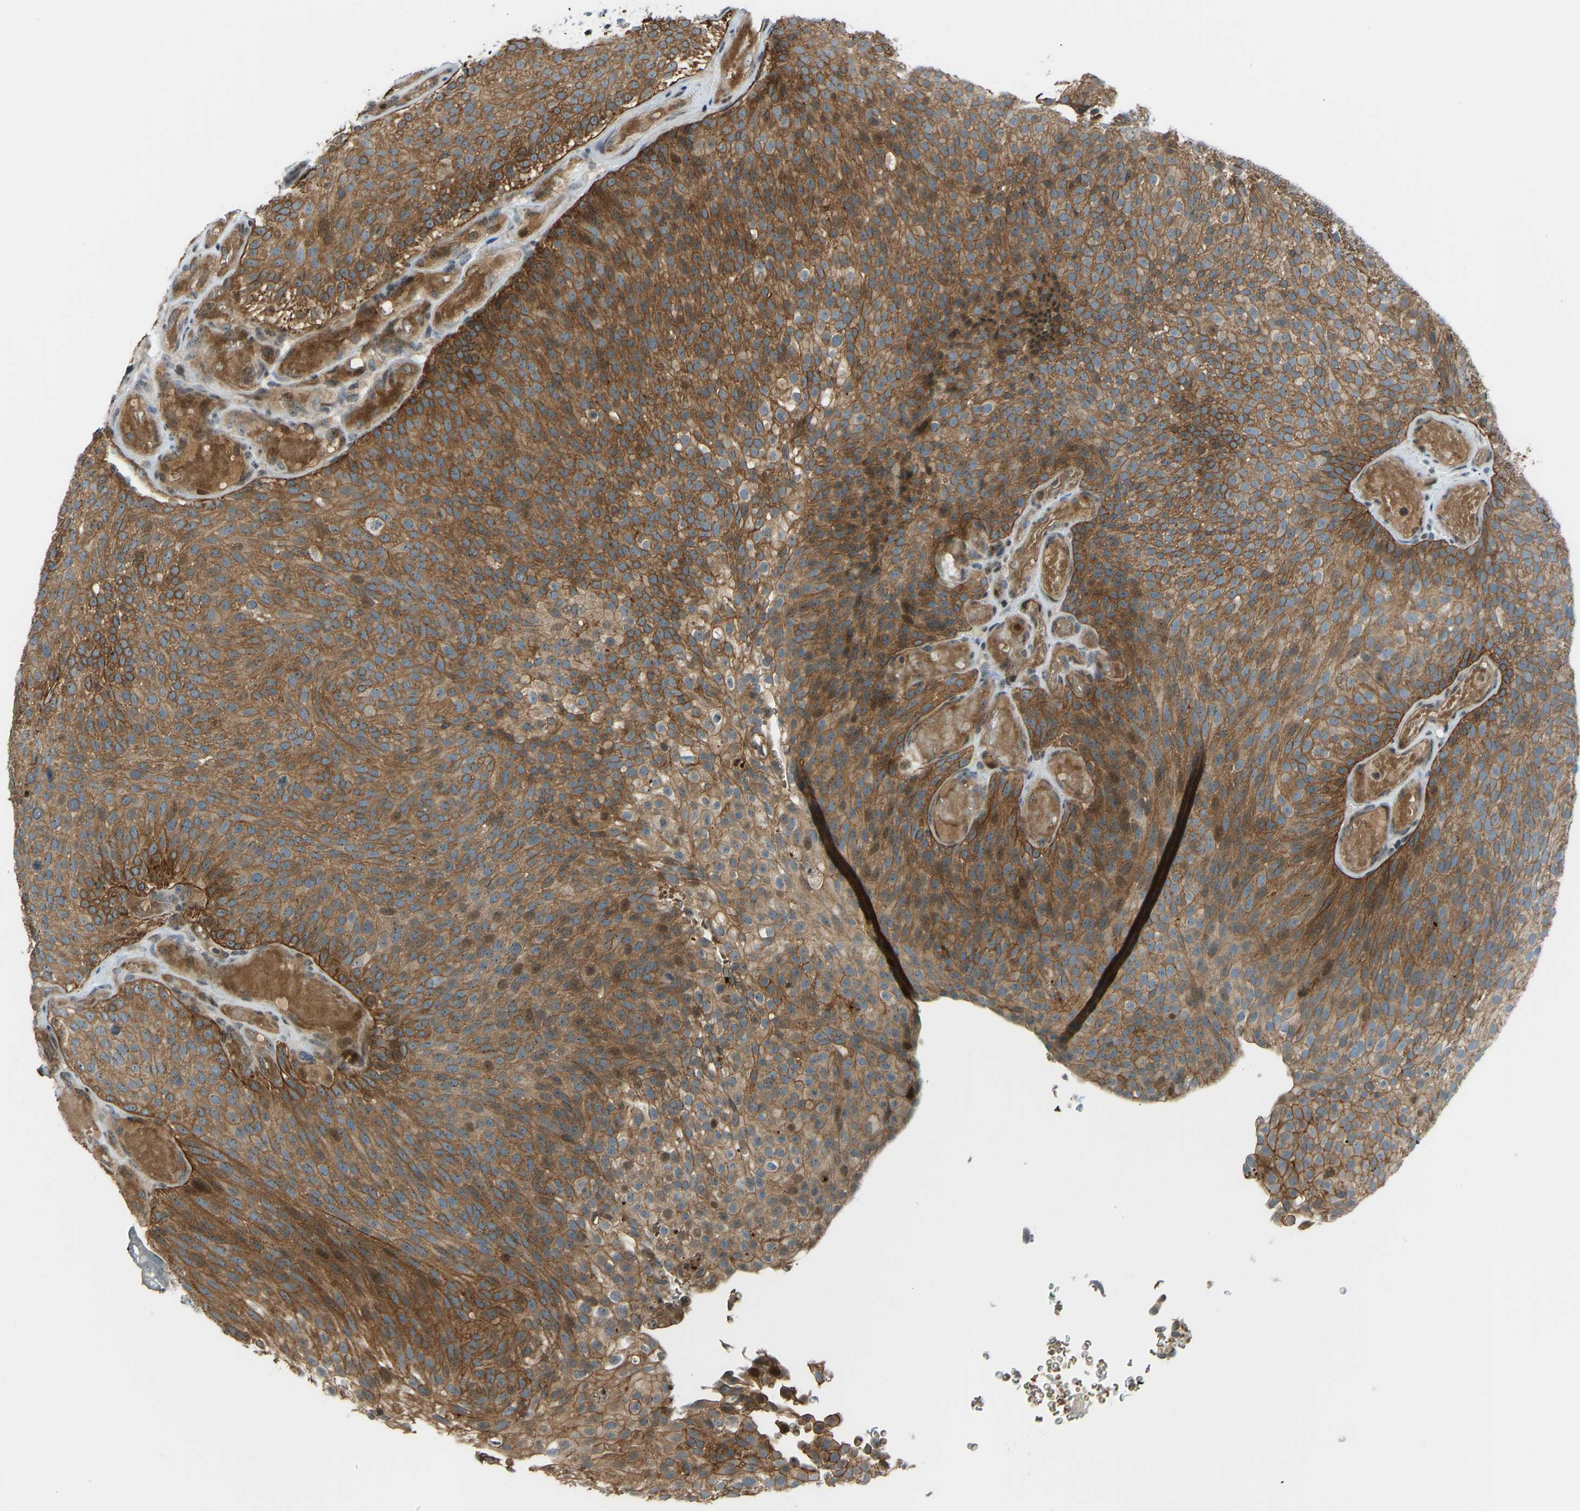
{"staining": {"intensity": "strong", "quantity": ">75%", "location": "cytoplasmic/membranous,nuclear"}, "tissue": "urothelial cancer", "cell_type": "Tumor cells", "image_type": "cancer", "snomed": [{"axis": "morphology", "description": "Urothelial carcinoma, Low grade"}, {"axis": "topography", "description": "Urinary bladder"}], "caption": "Urothelial cancer stained with immunohistochemistry reveals strong cytoplasmic/membranous and nuclear positivity in about >75% of tumor cells.", "gene": "SVOPL", "patient": {"sex": "male", "age": 78}}